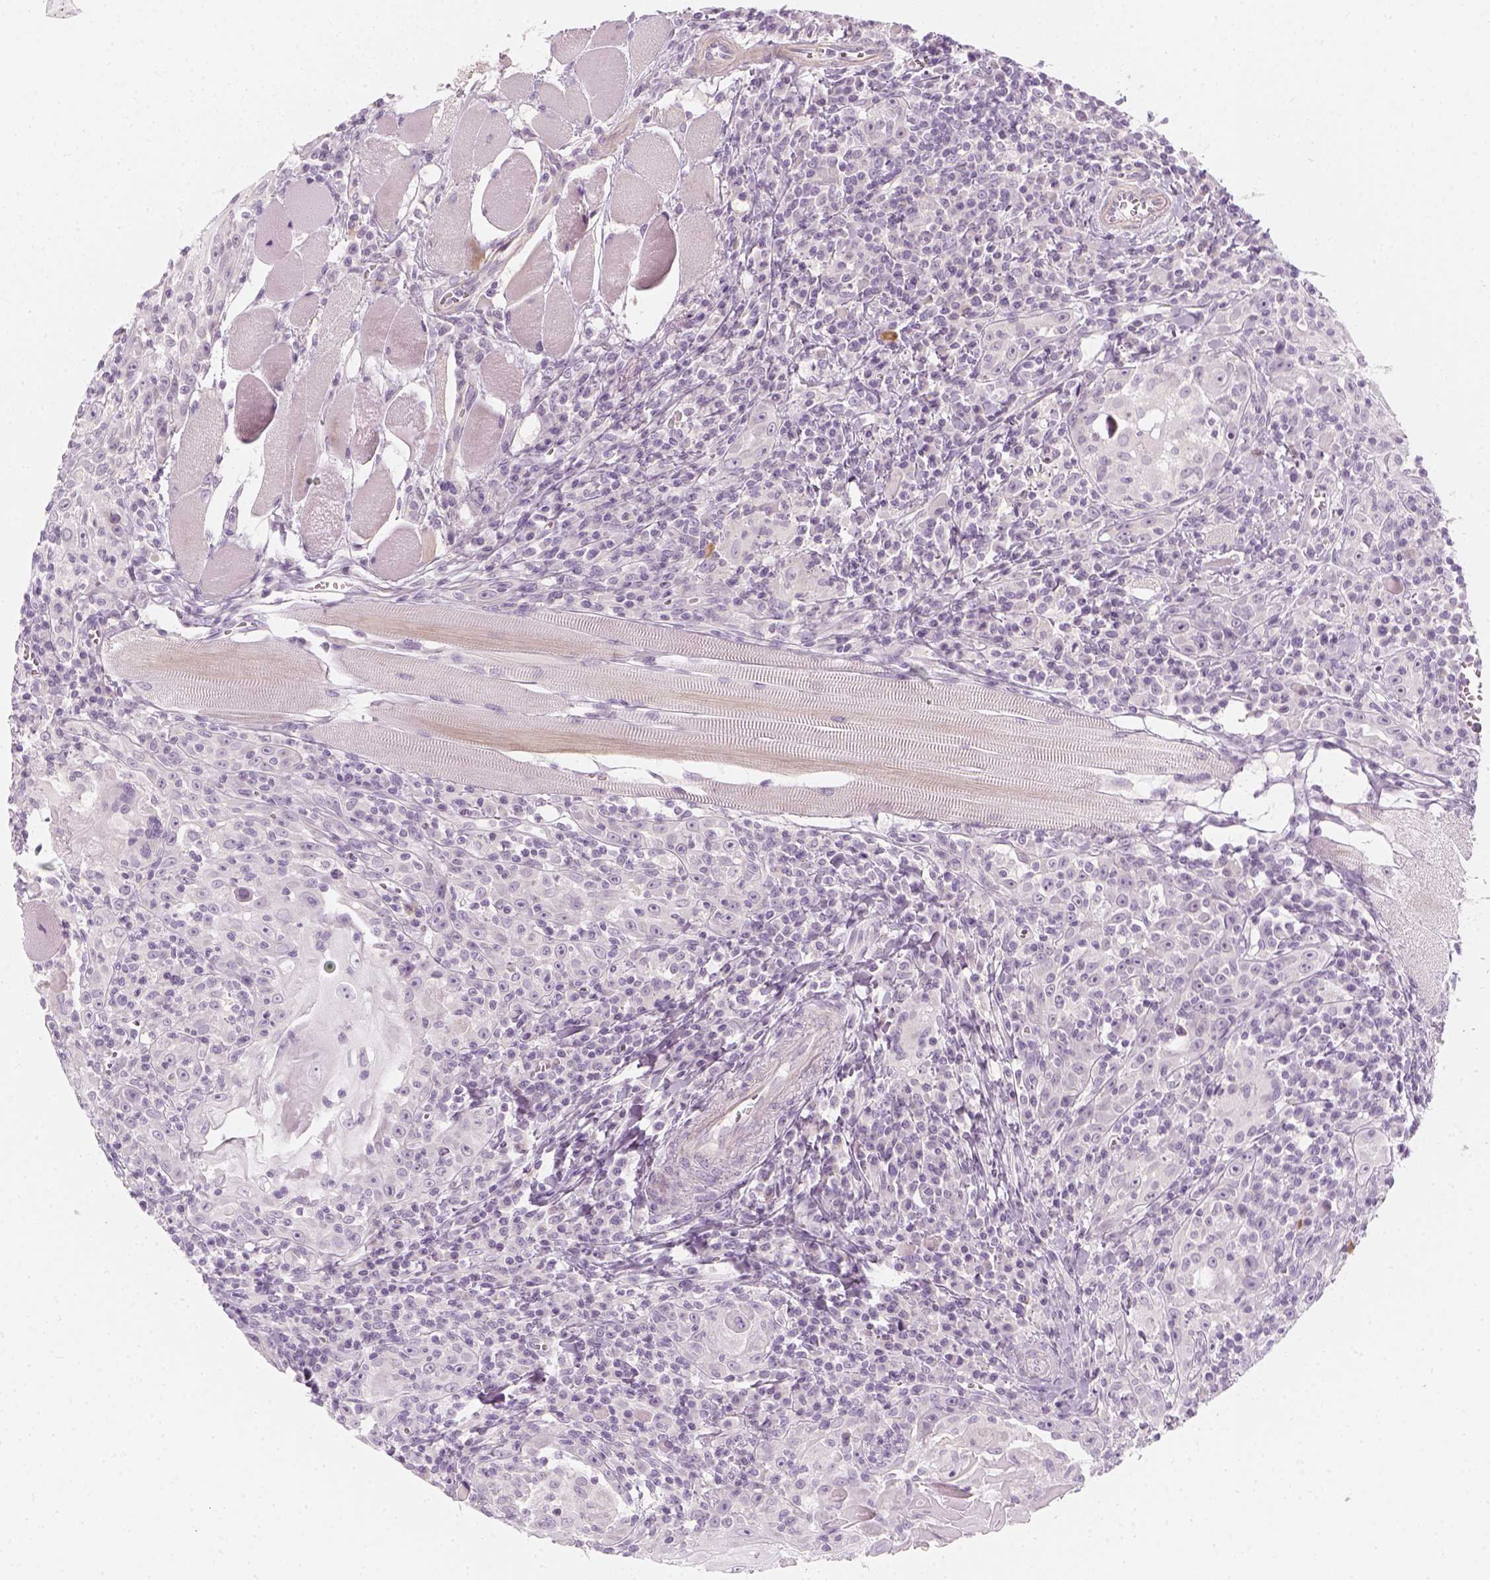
{"staining": {"intensity": "negative", "quantity": "none", "location": "none"}, "tissue": "head and neck cancer", "cell_type": "Tumor cells", "image_type": "cancer", "snomed": [{"axis": "morphology", "description": "Squamous cell carcinoma, NOS"}, {"axis": "topography", "description": "Head-Neck"}], "caption": "Immunohistochemistry micrograph of human head and neck cancer stained for a protein (brown), which displays no staining in tumor cells. The staining is performed using DAB (3,3'-diaminobenzidine) brown chromogen with nuclei counter-stained in using hematoxylin.", "gene": "PRAME", "patient": {"sex": "male", "age": 52}}